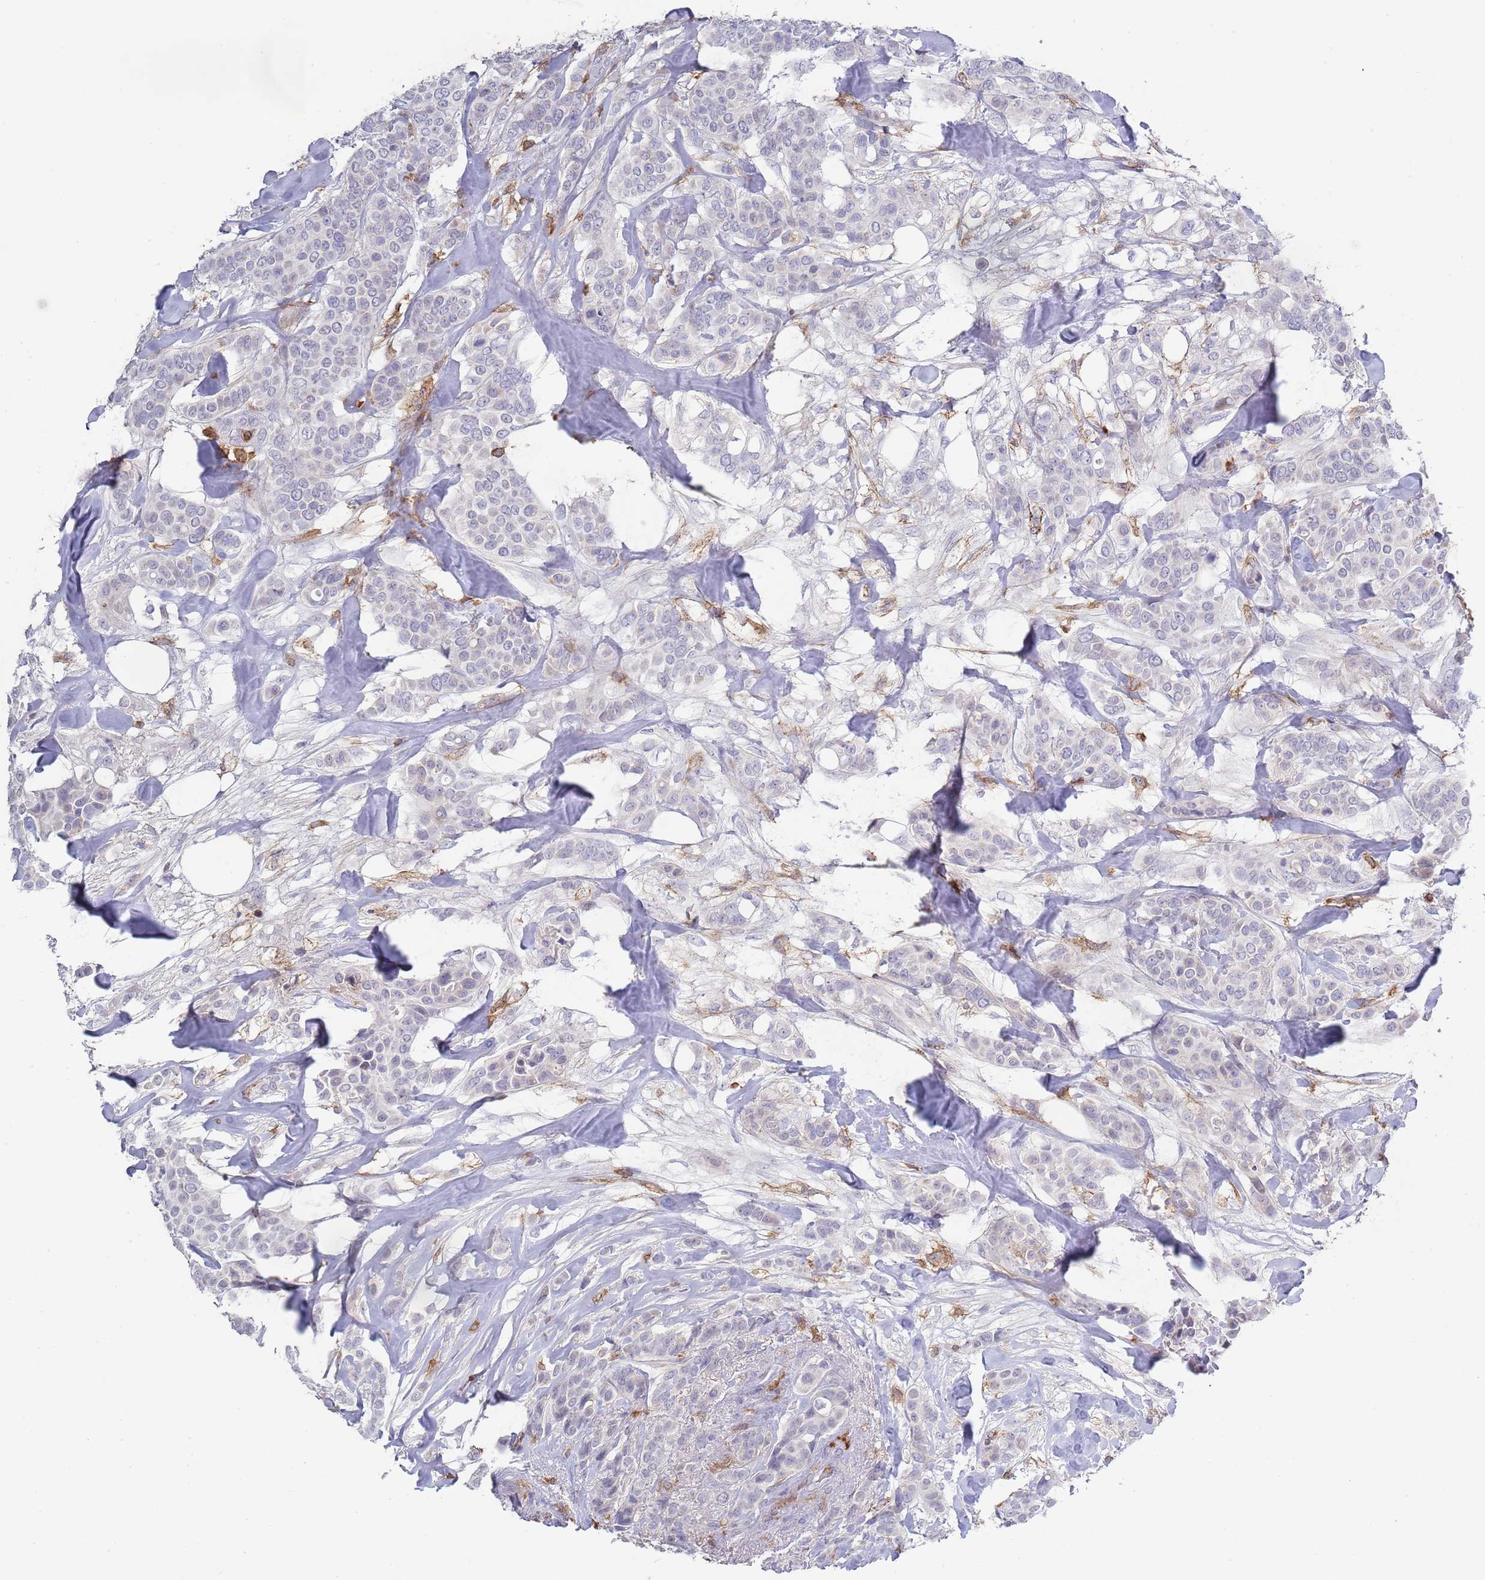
{"staining": {"intensity": "negative", "quantity": "none", "location": "none"}, "tissue": "breast cancer", "cell_type": "Tumor cells", "image_type": "cancer", "snomed": [{"axis": "morphology", "description": "Lobular carcinoma"}, {"axis": "topography", "description": "Breast"}], "caption": "IHC image of human breast lobular carcinoma stained for a protein (brown), which exhibits no positivity in tumor cells.", "gene": "LPXN", "patient": {"sex": "female", "age": 51}}